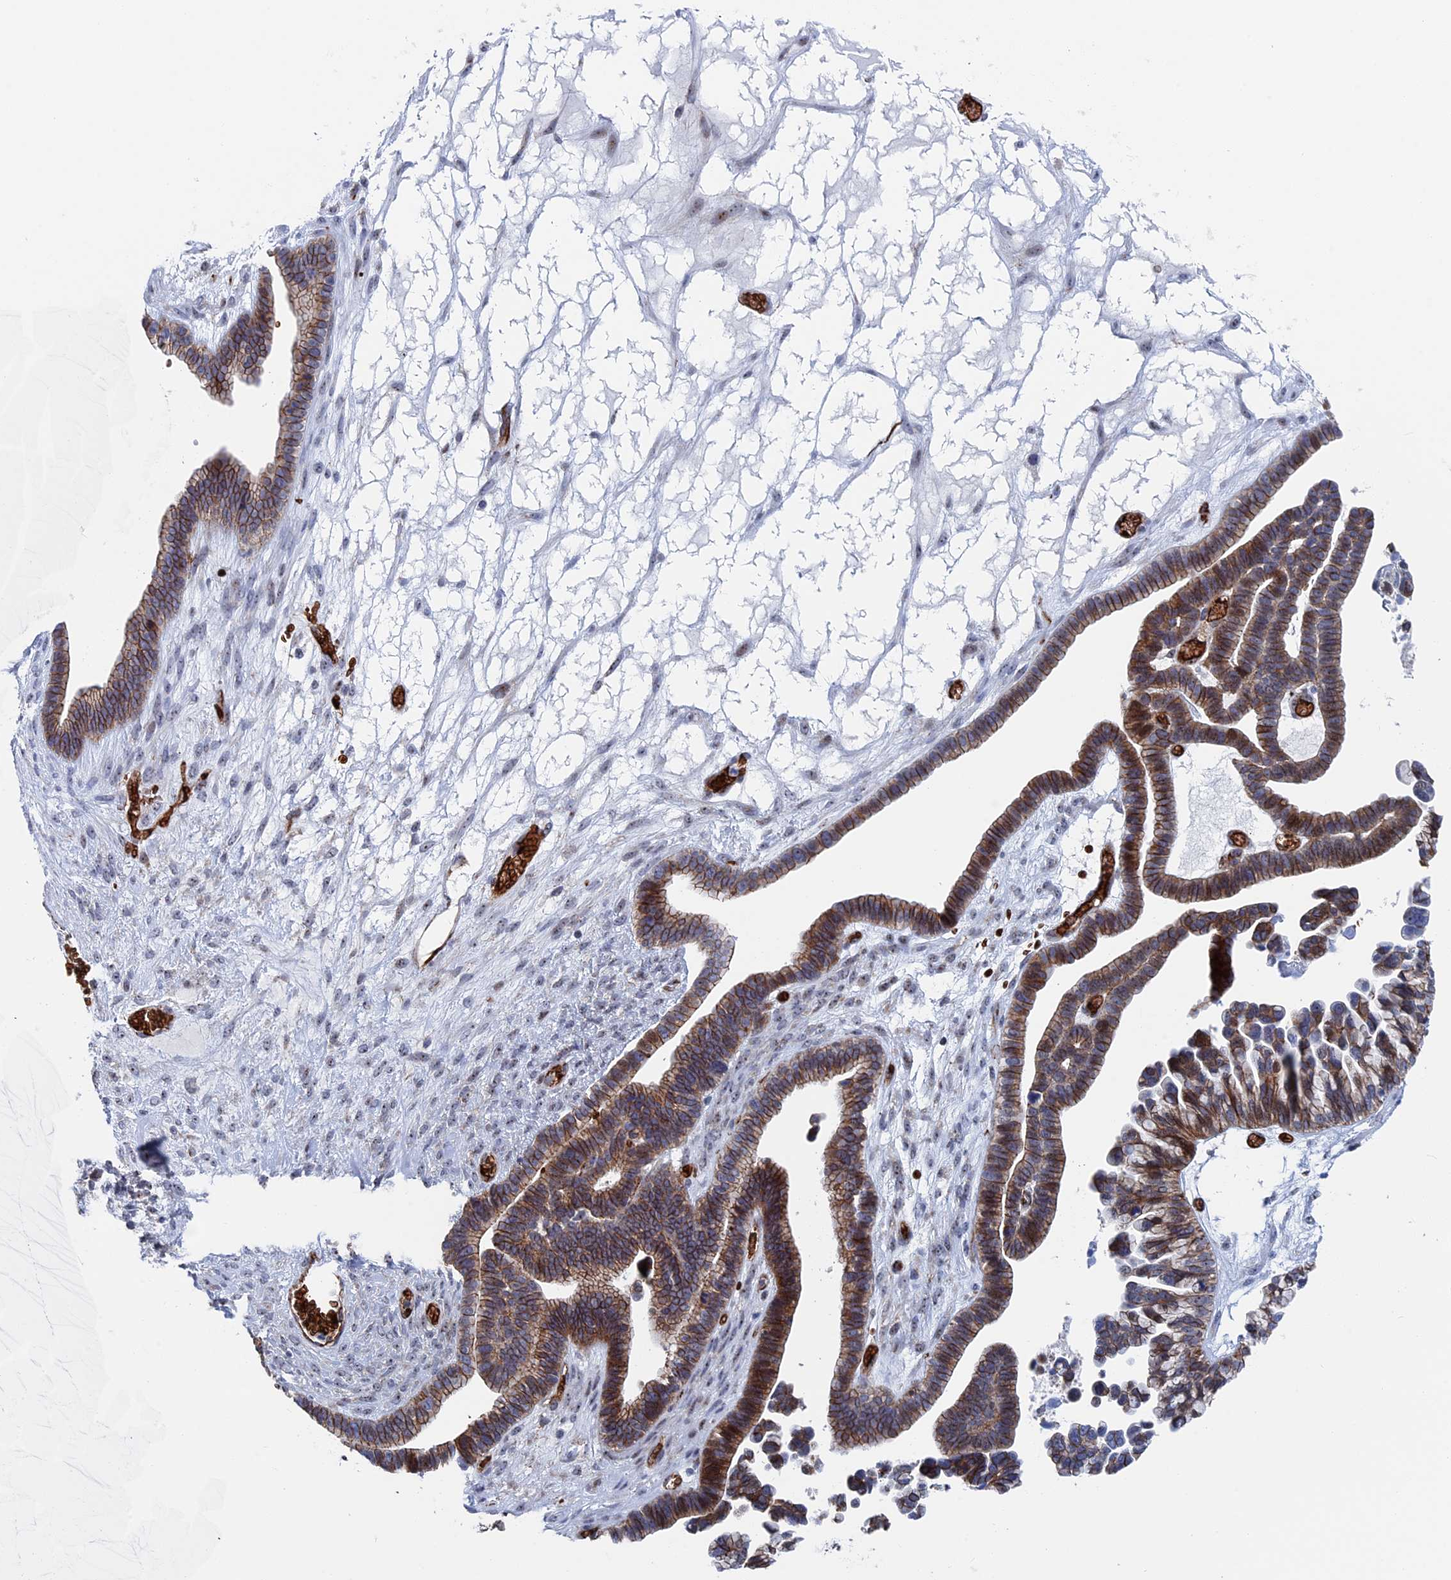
{"staining": {"intensity": "moderate", "quantity": ">75%", "location": "cytoplasmic/membranous"}, "tissue": "ovarian cancer", "cell_type": "Tumor cells", "image_type": "cancer", "snomed": [{"axis": "morphology", "description": "Cystadenocarcinoma, serous, NOS"}, {"axis": "topography", "description": "Ovary"}], "caption": "Ovarian serous cystadenocarcinoma tissue exhibits moderate cytoplasmic/membranous staining in about >75% of tumor cells", "gene": "EXOSC9", "patient": {"sex": "female", "age": 56}}